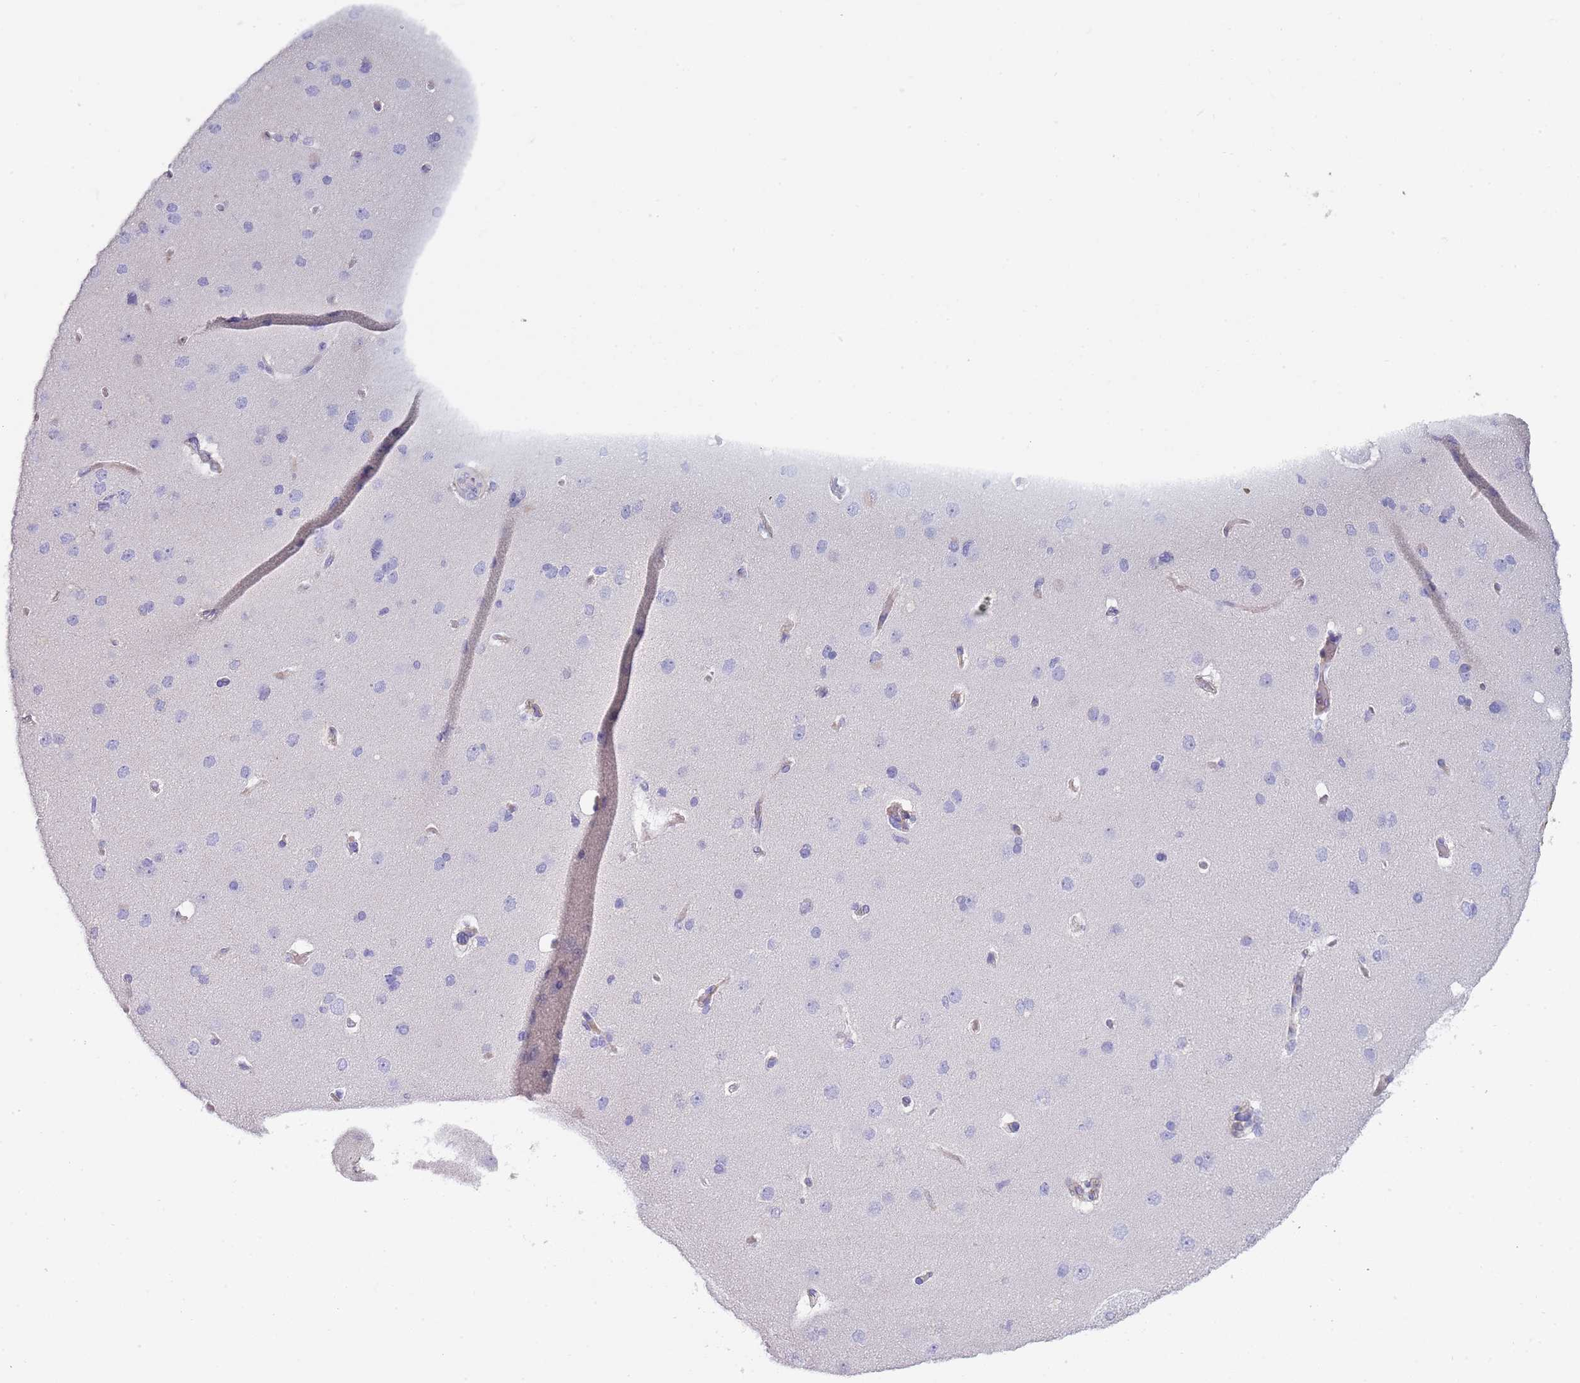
{"staining": {"intensity": "weak", "quantity": ">75%", "location": "cytoplasmic/membranous"}, "tissue": "cerebral cortex", "cell_type": "Endothelial cells", "image_type": "normal", "snomed": [{"axis": "morphology", "description": "Normal tissue, NOS"}, {"axis": "topography", "description": "Cerebral cortex"}], "caption": "IHC of benign cerebral cortex shows low levels of weak cytoplasmic/membranous staining in approximately >75% of endothelial cells. Using DAB (brown) and hematoxylin (blue) stains, captured at high magnification using brightfield microscopy.", "gene": "ENSG00000271254", "patient": {"sex": "male", "age": 62}}